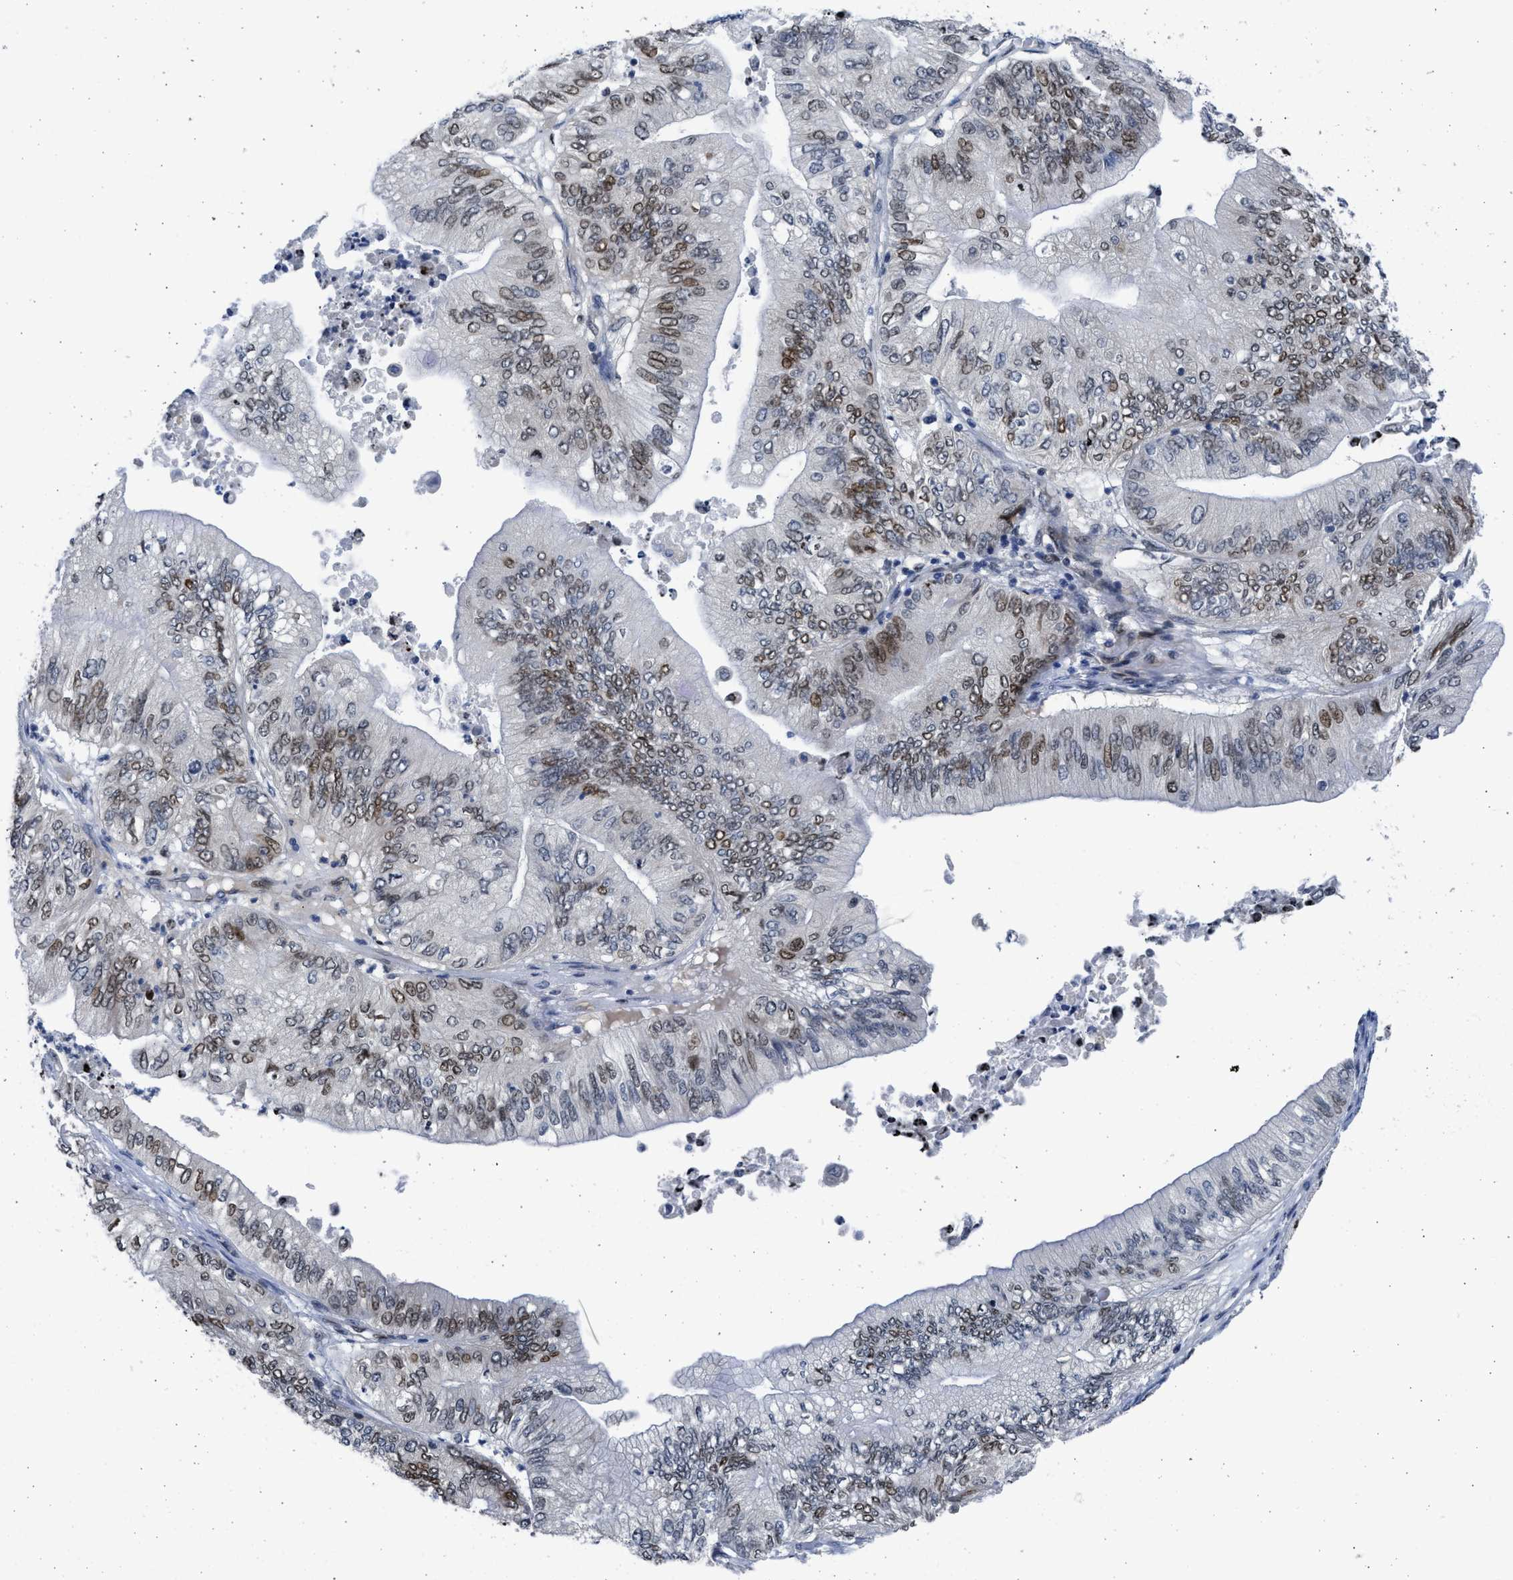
{"staining": {"intensity": "moderate", "quantity": "25%-75%", "location": "nuclear"}, "tissue": "ovarian cancer", "cell_type": "Tumor cells", "image_type": "cancer", "snomed": [{"axis": "morphology", "description": "Cystadenocarcinoma, mucinous, NOS"}, {"axis": "topography", "description": "Ovary"}], "caption": "Tumor cells exhibit moderate nuclear staining in about 25%-75% of cells in ovarian mucinous cystadenocarcinoma. Using DAB (brown) and hematoxylin (blue) stains, captured at high magnification using brightfield microscopy.", "gene": "HMGN3", "patient": {"sex": "female", "age": 61}}